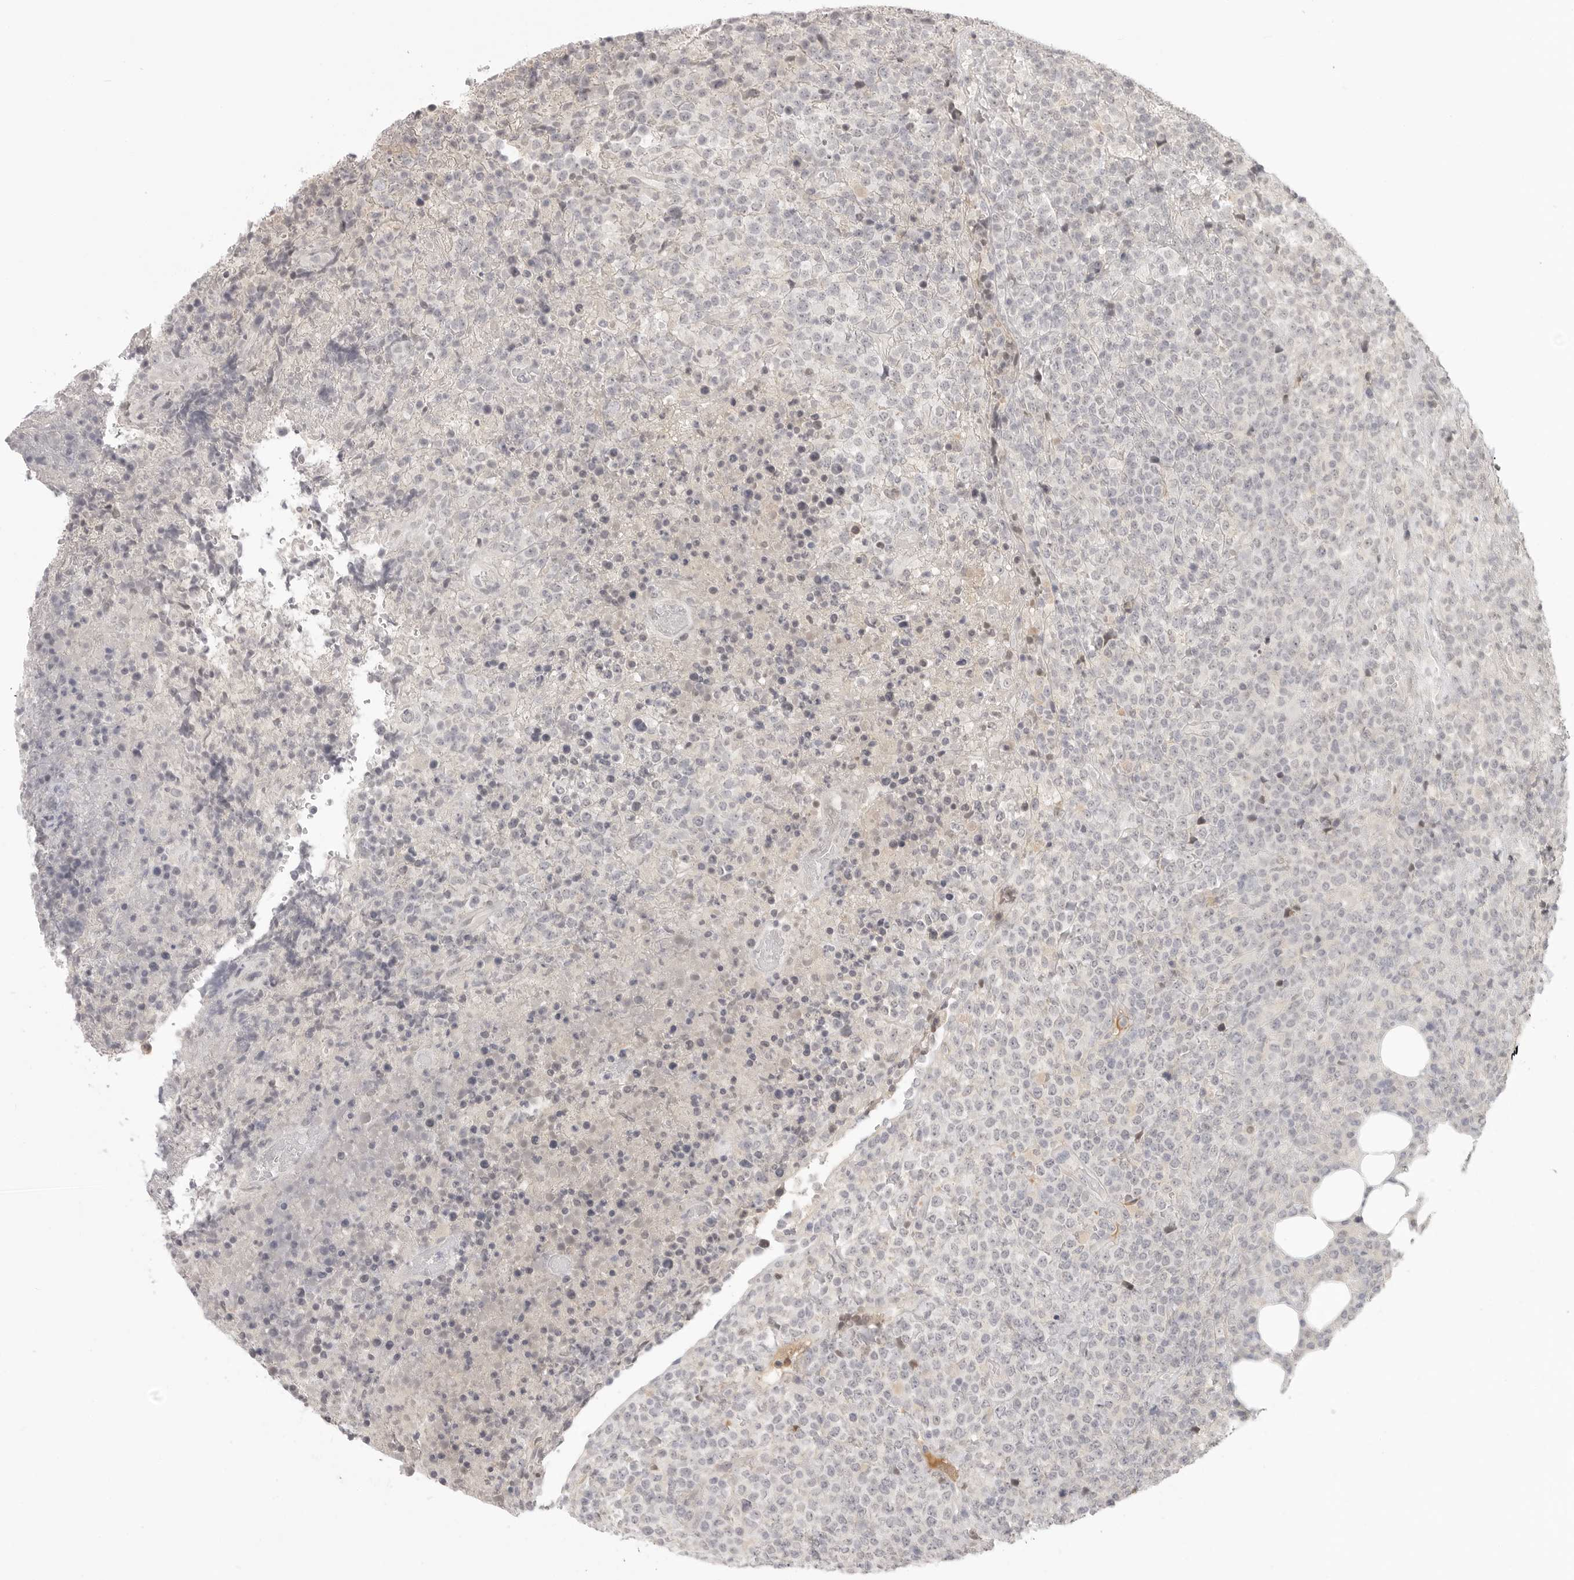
{"staining": {"intensity": "negative", "quantity": "none", "location": "none"}, "tissue": "lymphoma", "cell_type": "Tumor cells", "image_type": "cancer", "snomed": [{"axis": "morphology", "description": "Malignant lymphoma, non-Hodgkin's type, High grade"}, {"axis": "topography", "description": "Lymph node"}], "caption": "Immunohistochemical staining of lymphoma demonstrates no significant expression in tumor cells.", "gene": "KLK11", "patient": {"sex": "male", "age": 13}}